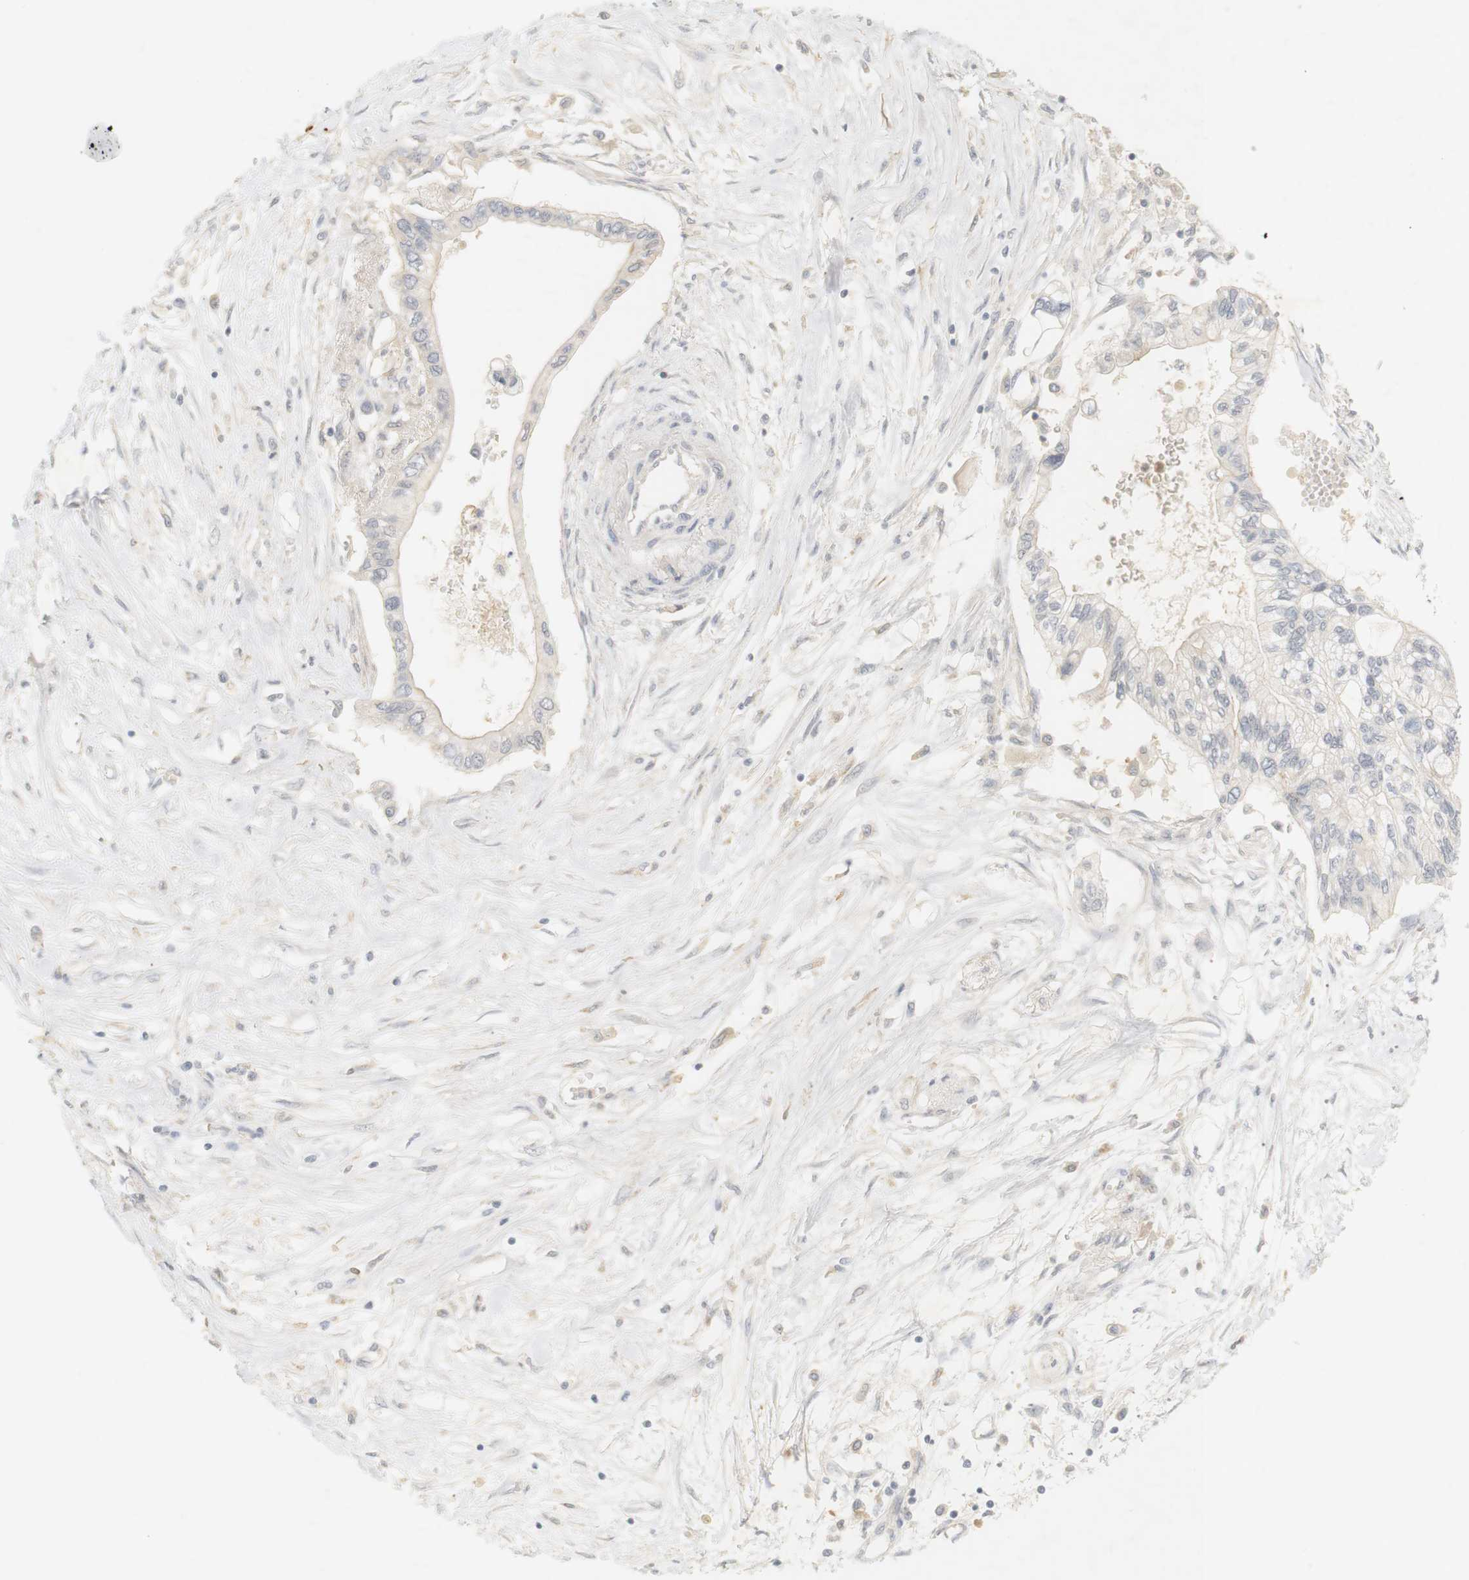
{"staining": {"intensity": "negative", "quantity": "none", "location": "none"}, "tissue": "pancreatic cancer", "cell_type": "Tumor cells", "image_type": "cancer", "snomed": [{"axis": "morphology", "description": "Adenocarcinoma, NOS"}, {"axis": "topography", "description": "Pancreas"}], "caption": "Tumor cells show no significant staining in pancreatic adenocarcinoma. Nuclei are stained in blue.", "gene": "RTN3", "patient": {"sex": "female", "age": 77}}